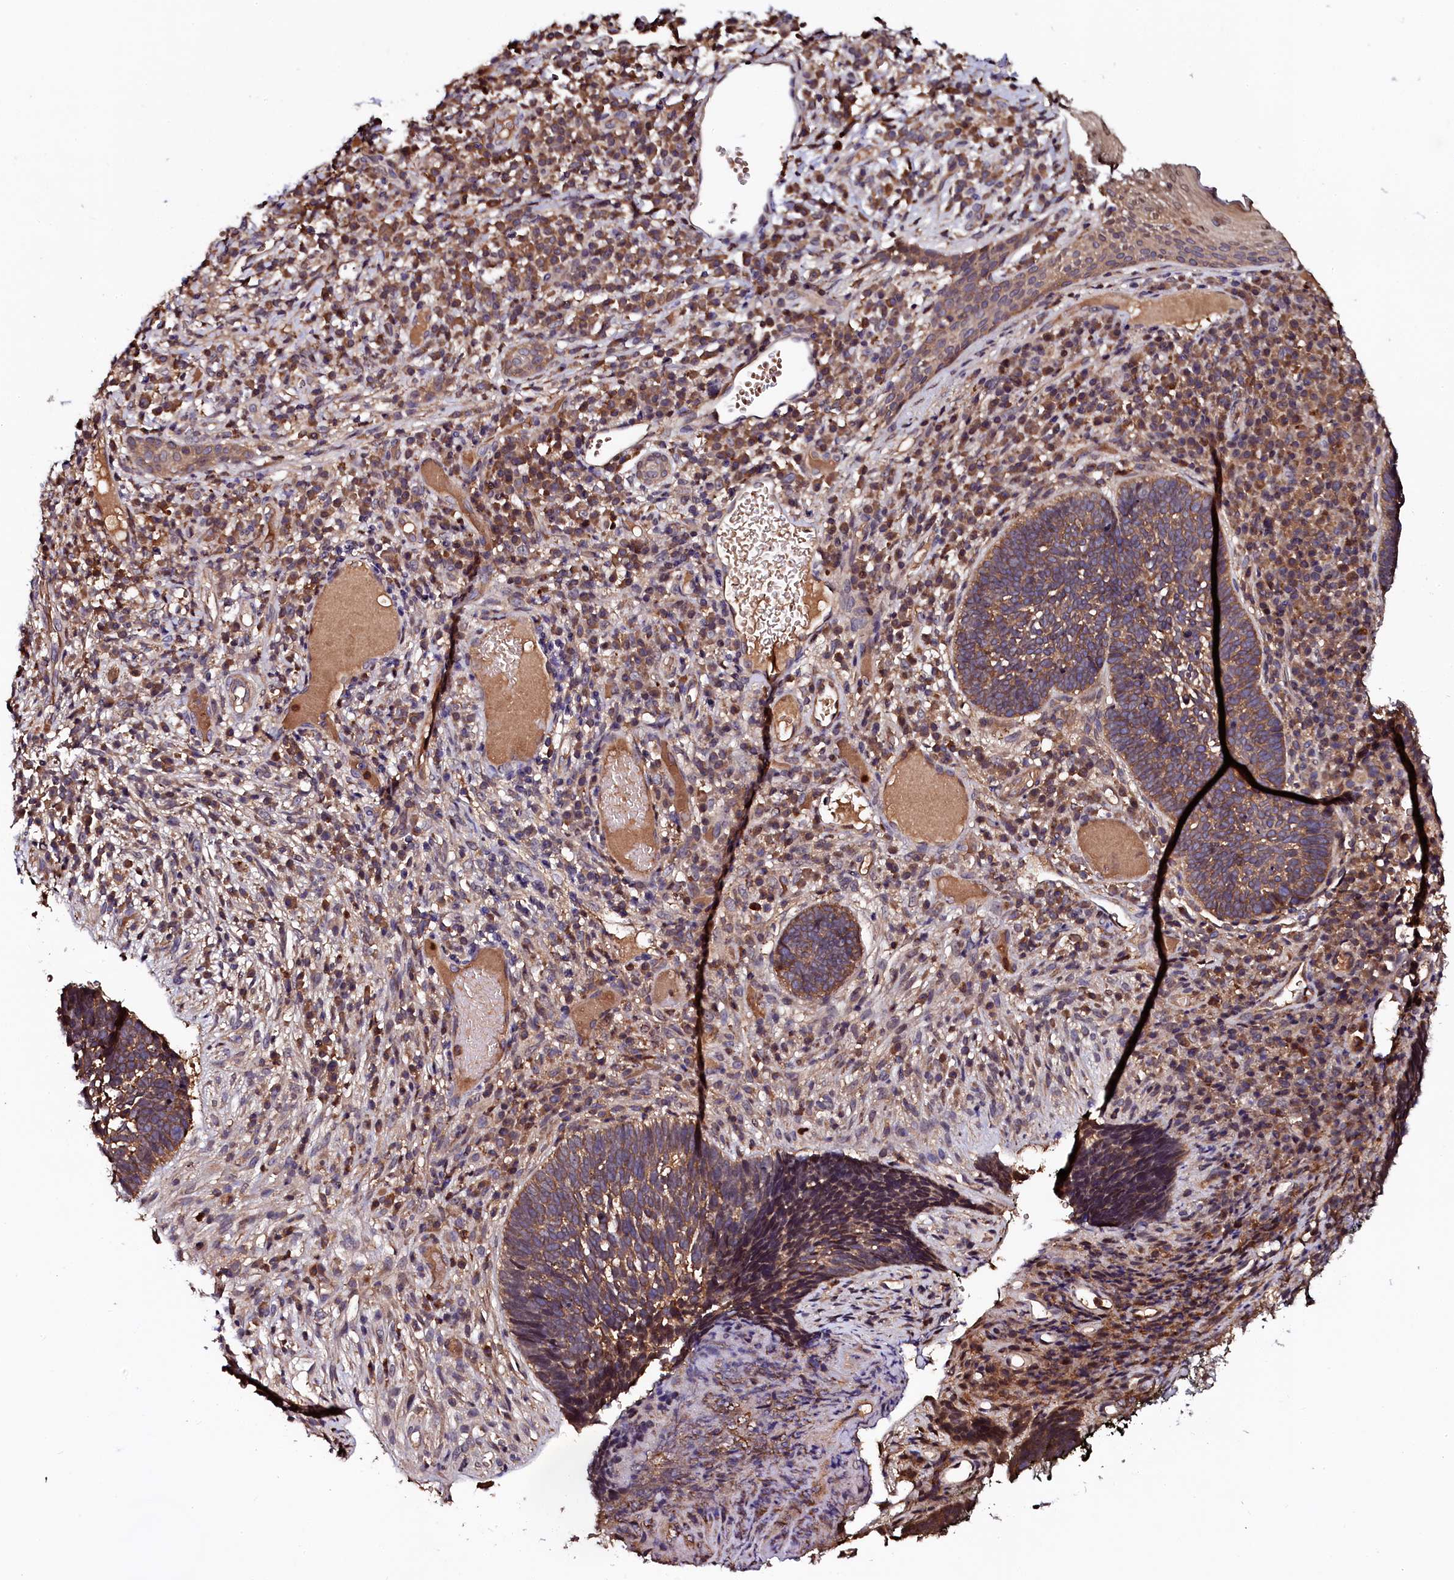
{"staining": {"intensity": "moderate", "quantity": ">75%", "location": "cytoplasmic/membranous"}, "tissue": "skin cancer", "cell_type": "Tumor cells", "image_type": "cancer", "snomed": [{"axis": "morphology", "description": "Basal cell carcinoma"}, {"axis": "topography", "description": "Skin"}], "caption": "Immunohistochemical staining of skin basal cell carcinoma reveals medium levels of moderate cytoplasmic/membranous expression in about >75% of tumor cells.", "gene": "N4BP1", "patient": {"sex": "male", "age": 88}}